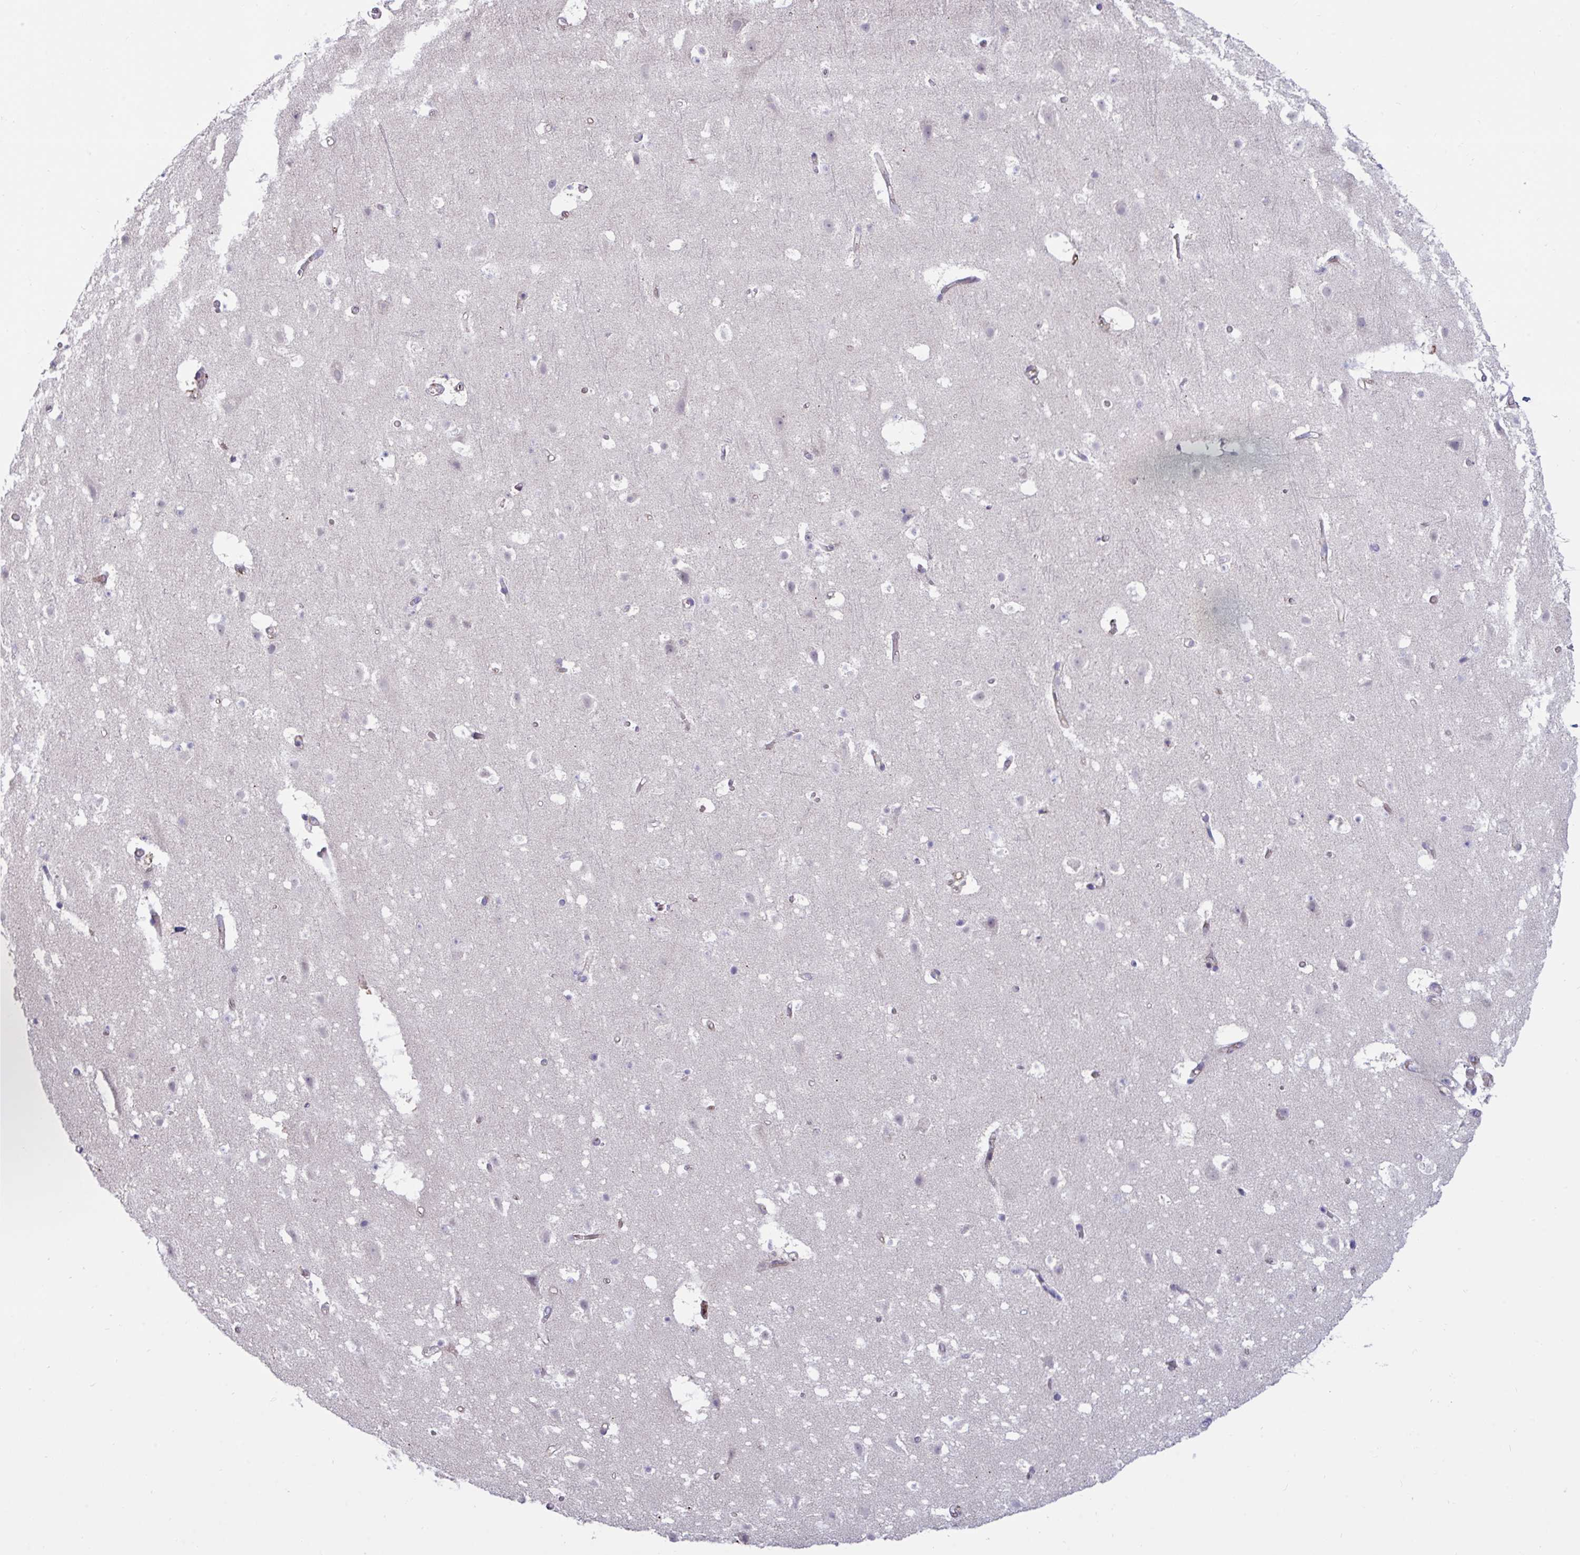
{"staining": {"intensity": "negative", "quantity": "none", "location": "none"}, "tissue": "cerebral cortex", "cell_type": "Endothelial cells", "image_type": "normal", "snomed": [{"axis": "morphology", "description": "Normal tissue, NOS"}, {"axis": "topography", "description": "Cerebral cortex"}], "caption": "IHC image of normal human cerebral cortex stained for a protein (brown), which demonstrates no staining in endothelial cells. (DAB (3,3'-diaminobenzidine) immunohistochemistry visualized using brightfield microscopy, high magnification).", "gene": "IL37", "patient": {"sex": "female", "age": 42}}